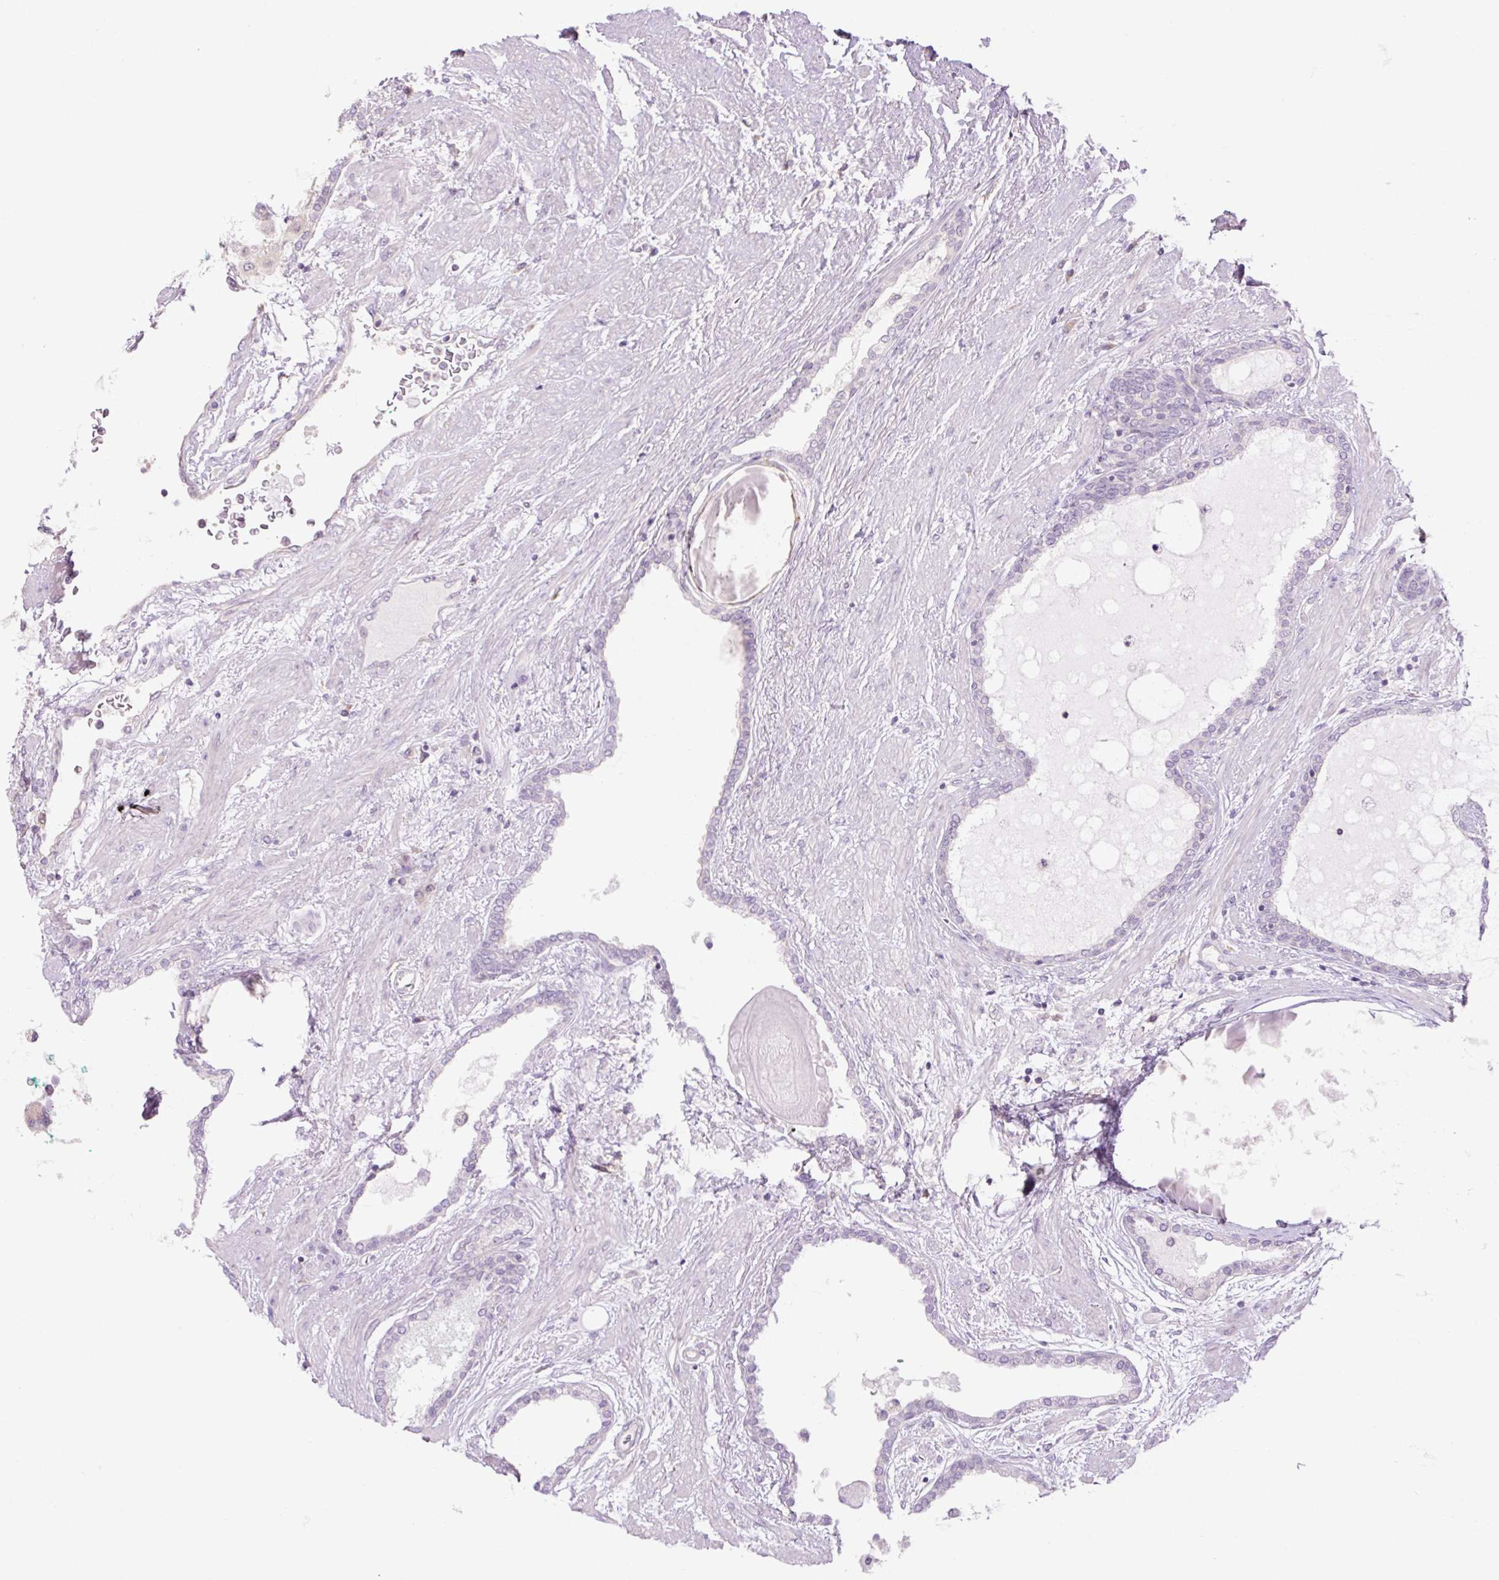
{"staining": {"intensity": "negative", "quantity": "none", "location": "none"}, "tissue": "prostate cancer", "cell_type": "Tumor cells", "image_type": "cancer", "snomed": [{"axis": "morphology", "description": "Adenocarcinoma, High grade"}, {"axis": "topography", "description": "Prostate"}], "caption": "Tumor cells are negative for brown protein staining in prostate cancer.", "gene": "GRID2", "patient": {"sex": "male", "age": 72}}